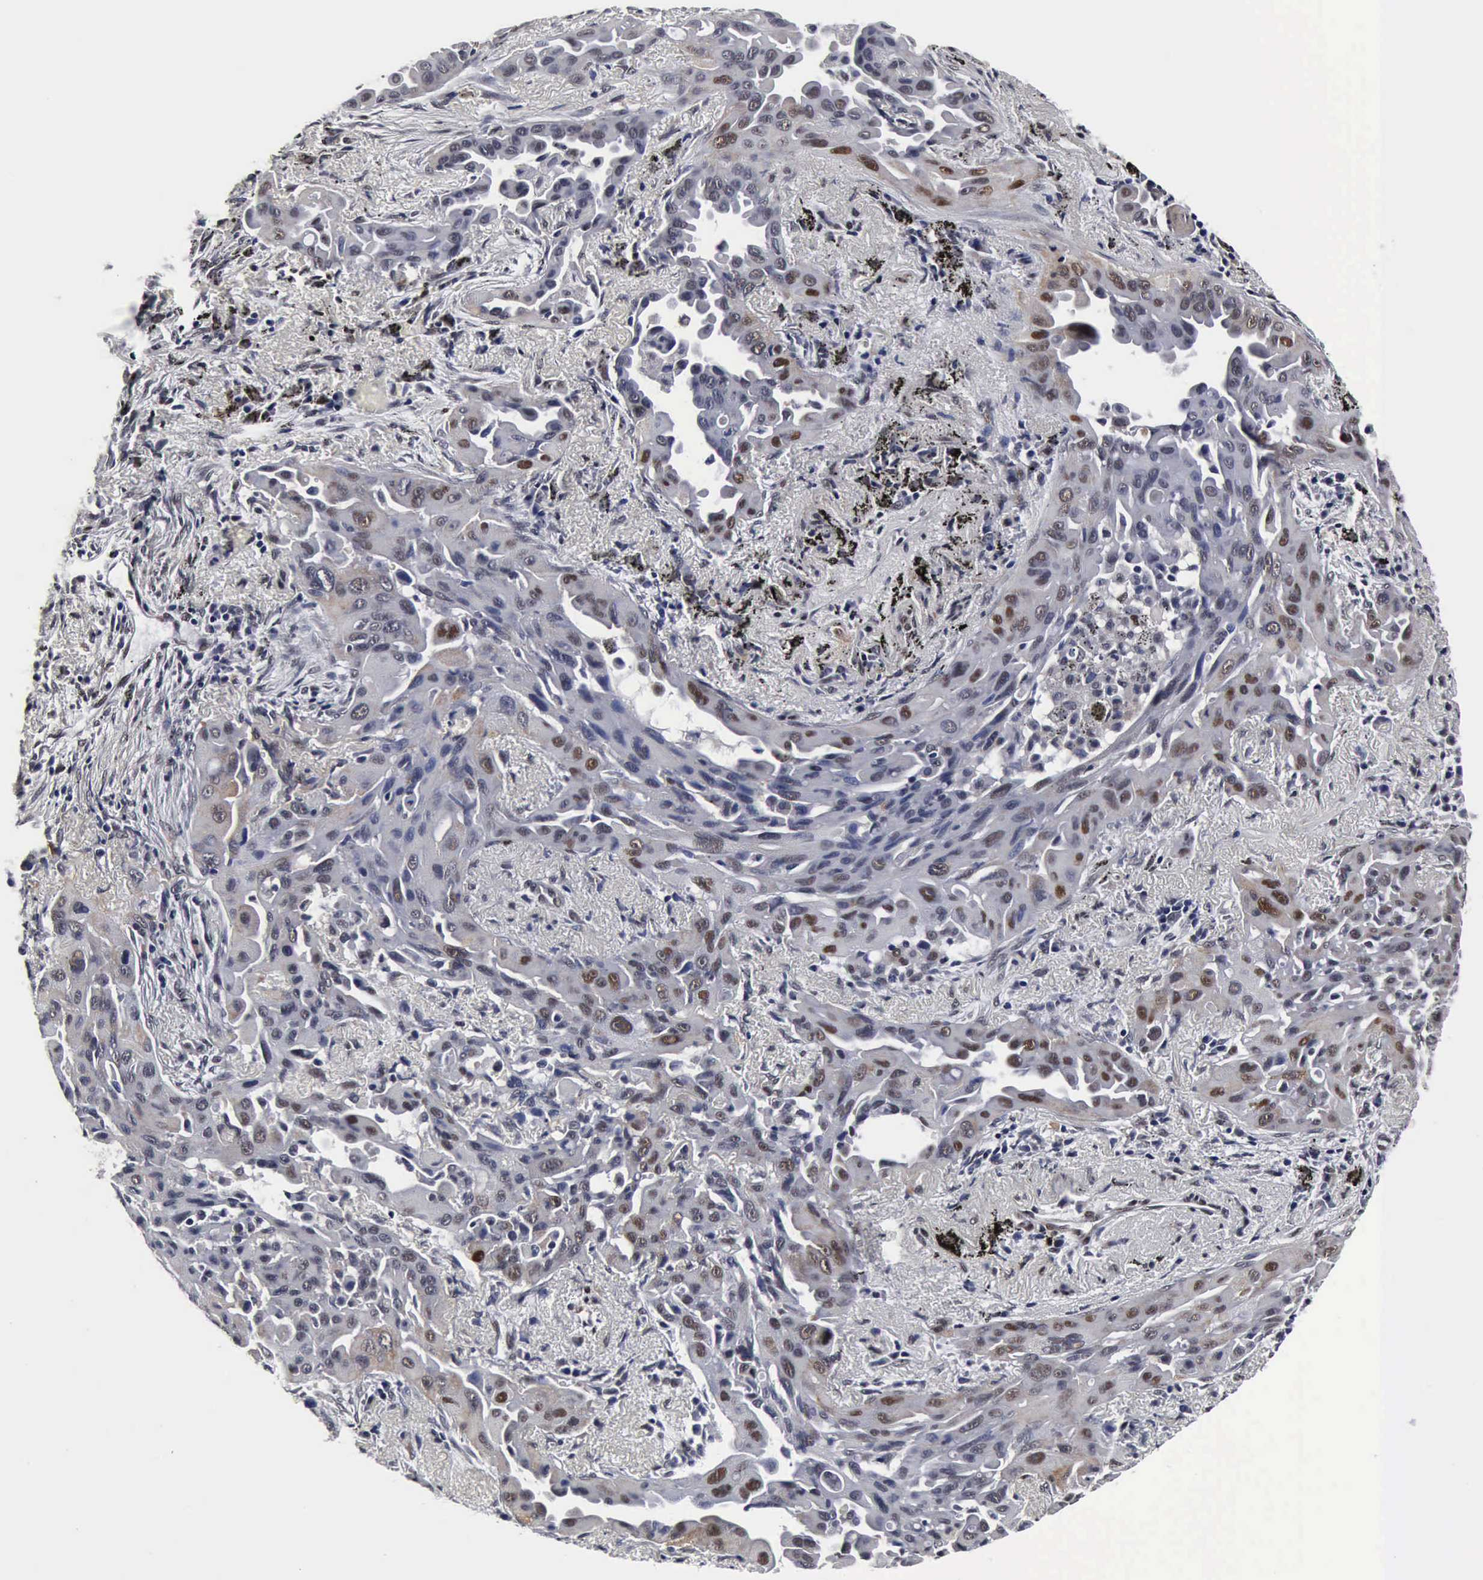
{"staining": {"intensity": "weak", "quantity": "<25%", "location": "cytoplasmic/membranous,nuclear"}, "tissue": "lung cancer", "cell_type": "Tumor cells", "image_type": "cancer", "snomed": [{"axis": "morphology", "description": "Adenocarcinoma, NOS"}, {"axis": "topography", "description": "Lung"}], "caption": "Immunohistochemical staining of human lung cancer demonstrates no significant staining in tumor cells. (DAB immunohistochemistry (IHC) with hematoxylin counter stain).", "gene": "UBC", "patient": {"sex": "male", "age": 68}}